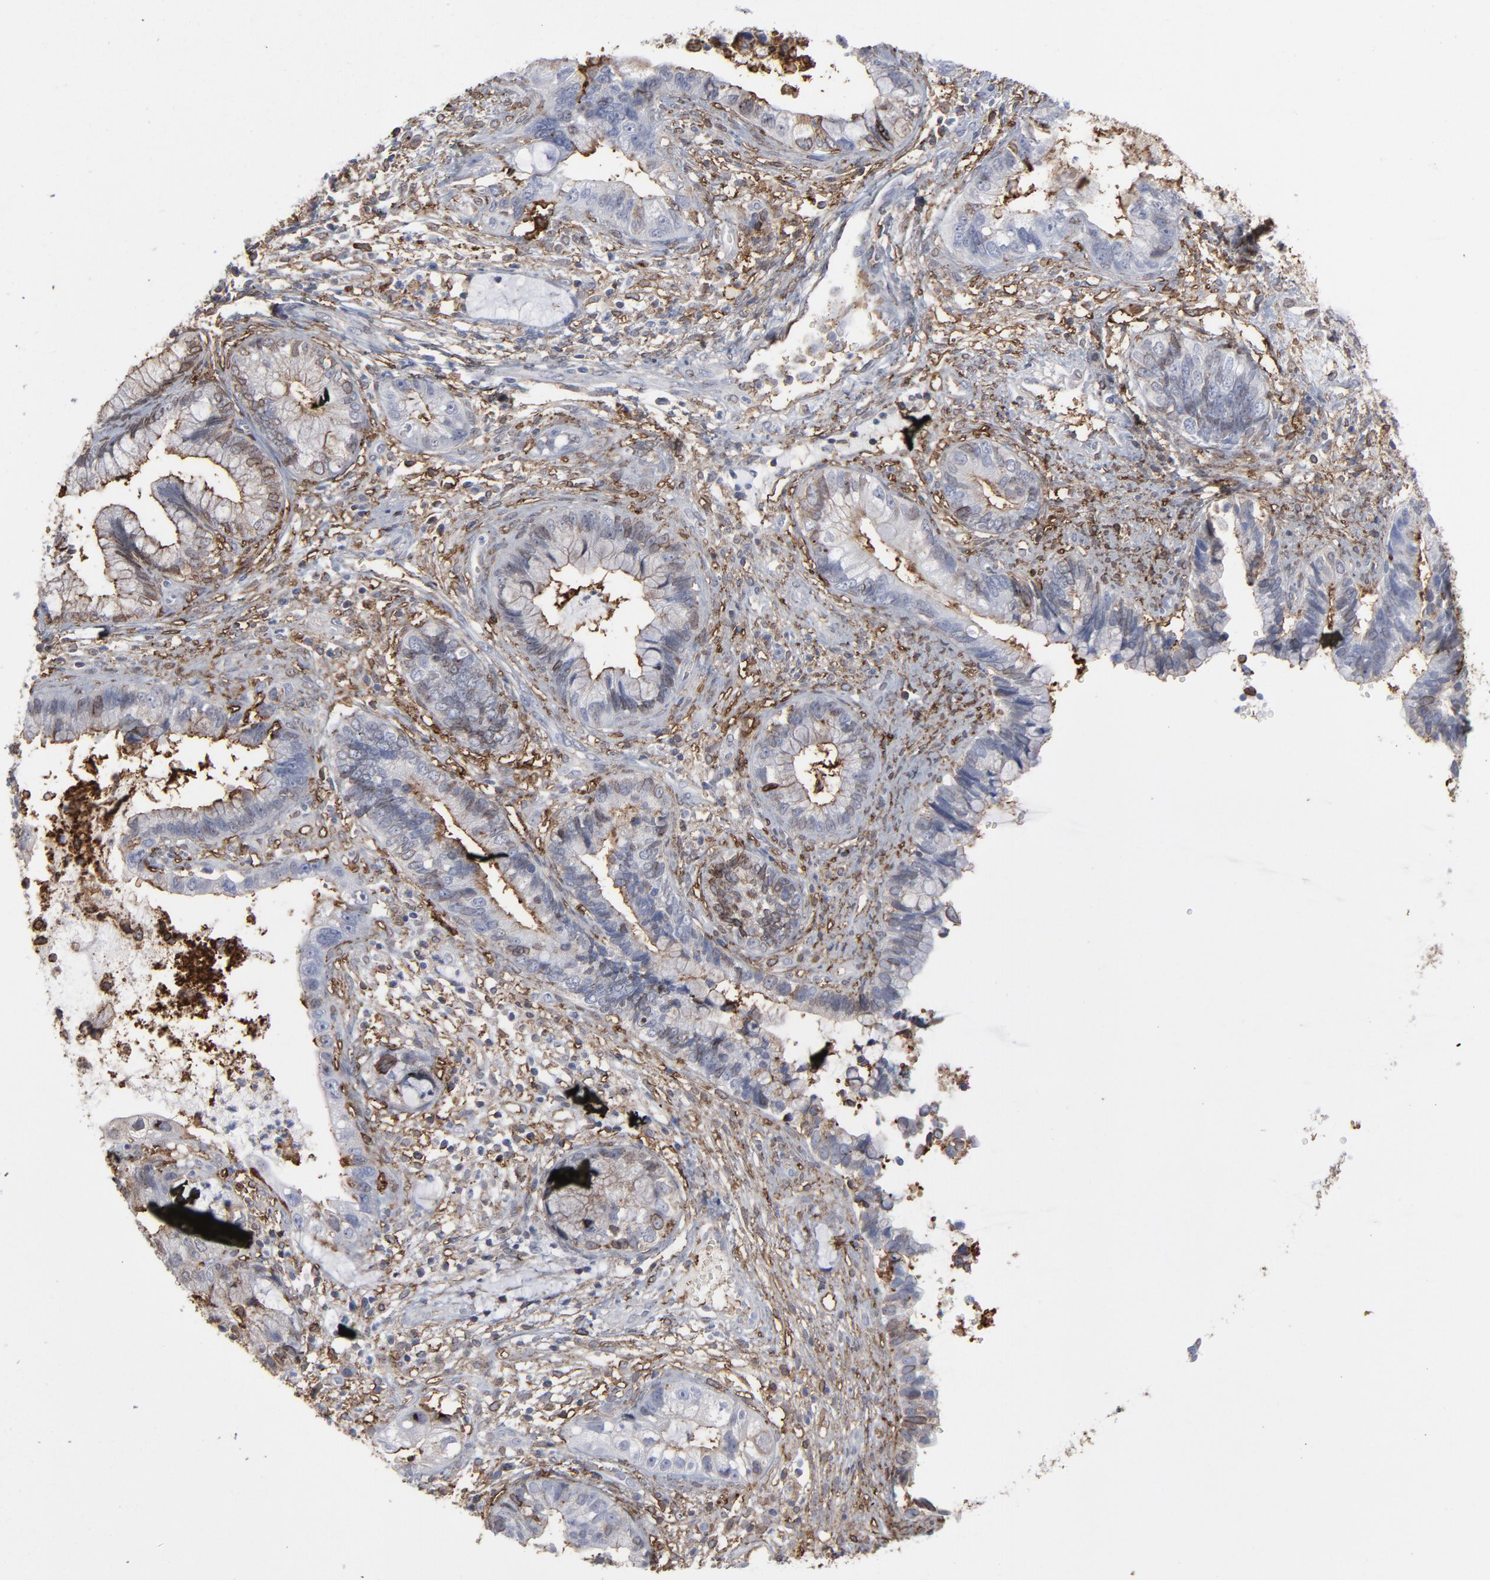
{"staining": {"intensity": "weak", "quantity": "25%-75%", "location": "cytoplasmic/membranous"}, "tissue": "cervical cancer", "cell_type": "Tumor cells", "image_type": "cancer", "snomed": [{"axis": "morphology", "description": "Adenocarcinoma, NOS"}, {"axis": "topography", "description": "Cervix"}], "caption": "This micrograph shows immunohistochemistry (IHC) staining of cervical adenocarcinoma, with low weak cytoplasmic/membranous staining in about 25%-75% of tumor cells.", "gene": "ANXA5", "patient": {"sex": "female", "age": 44}}